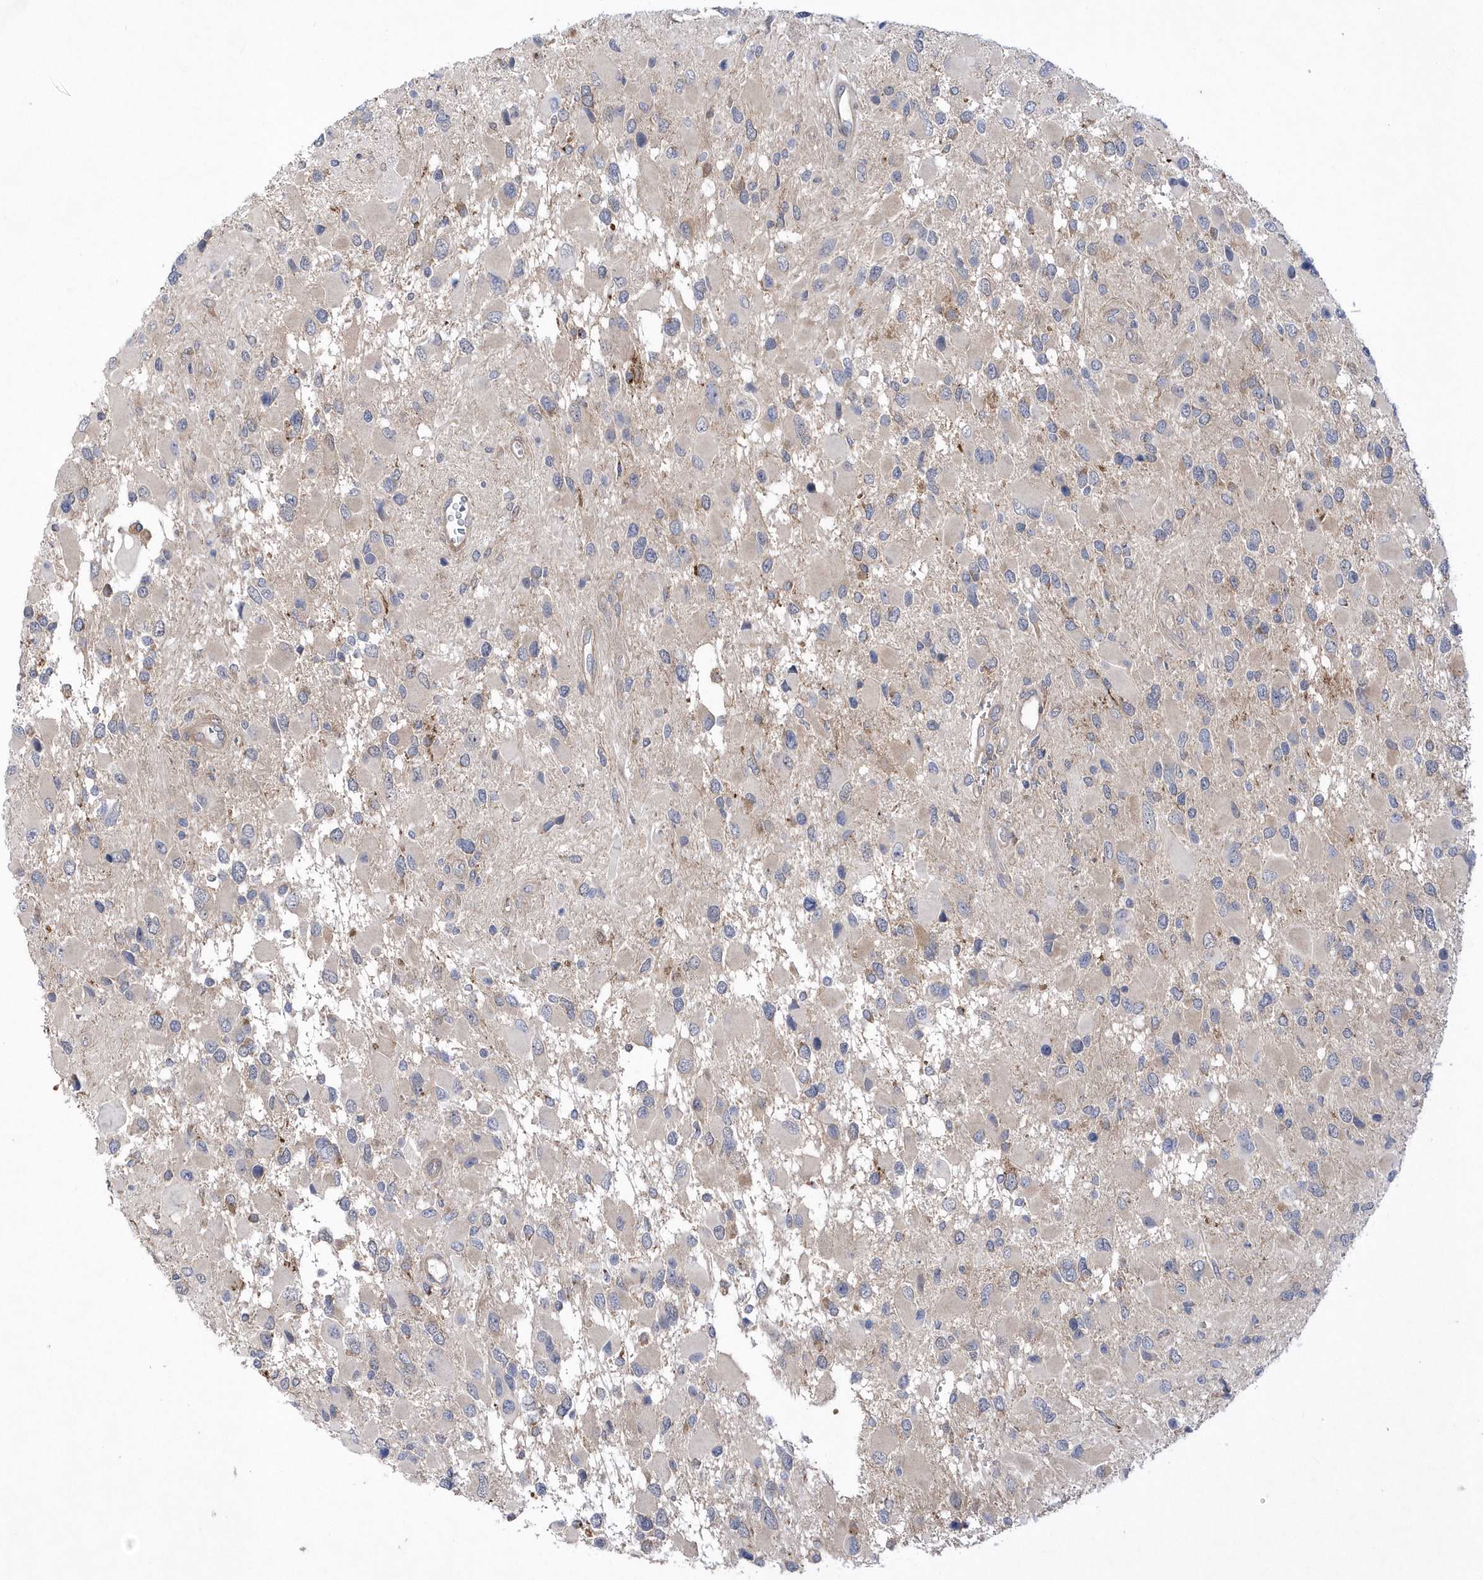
{"staining": {"intensity": "negative", "quantity": "none", "location": "none"}, "tissue": "glioma", "cell_type": "Tumor cells", "image_type": "cancer", "snomed": [{"axis": "morphology", "description": "Glioma, malignant, High grade"}, {"axis": "topography", "description": "Brain"}], "caption": "Immunohistochemical staining of human glioma shows no significant positivity in tumor cells.", "gene": "LONRF2", "patient": {"sex": "male", "age": 53}}